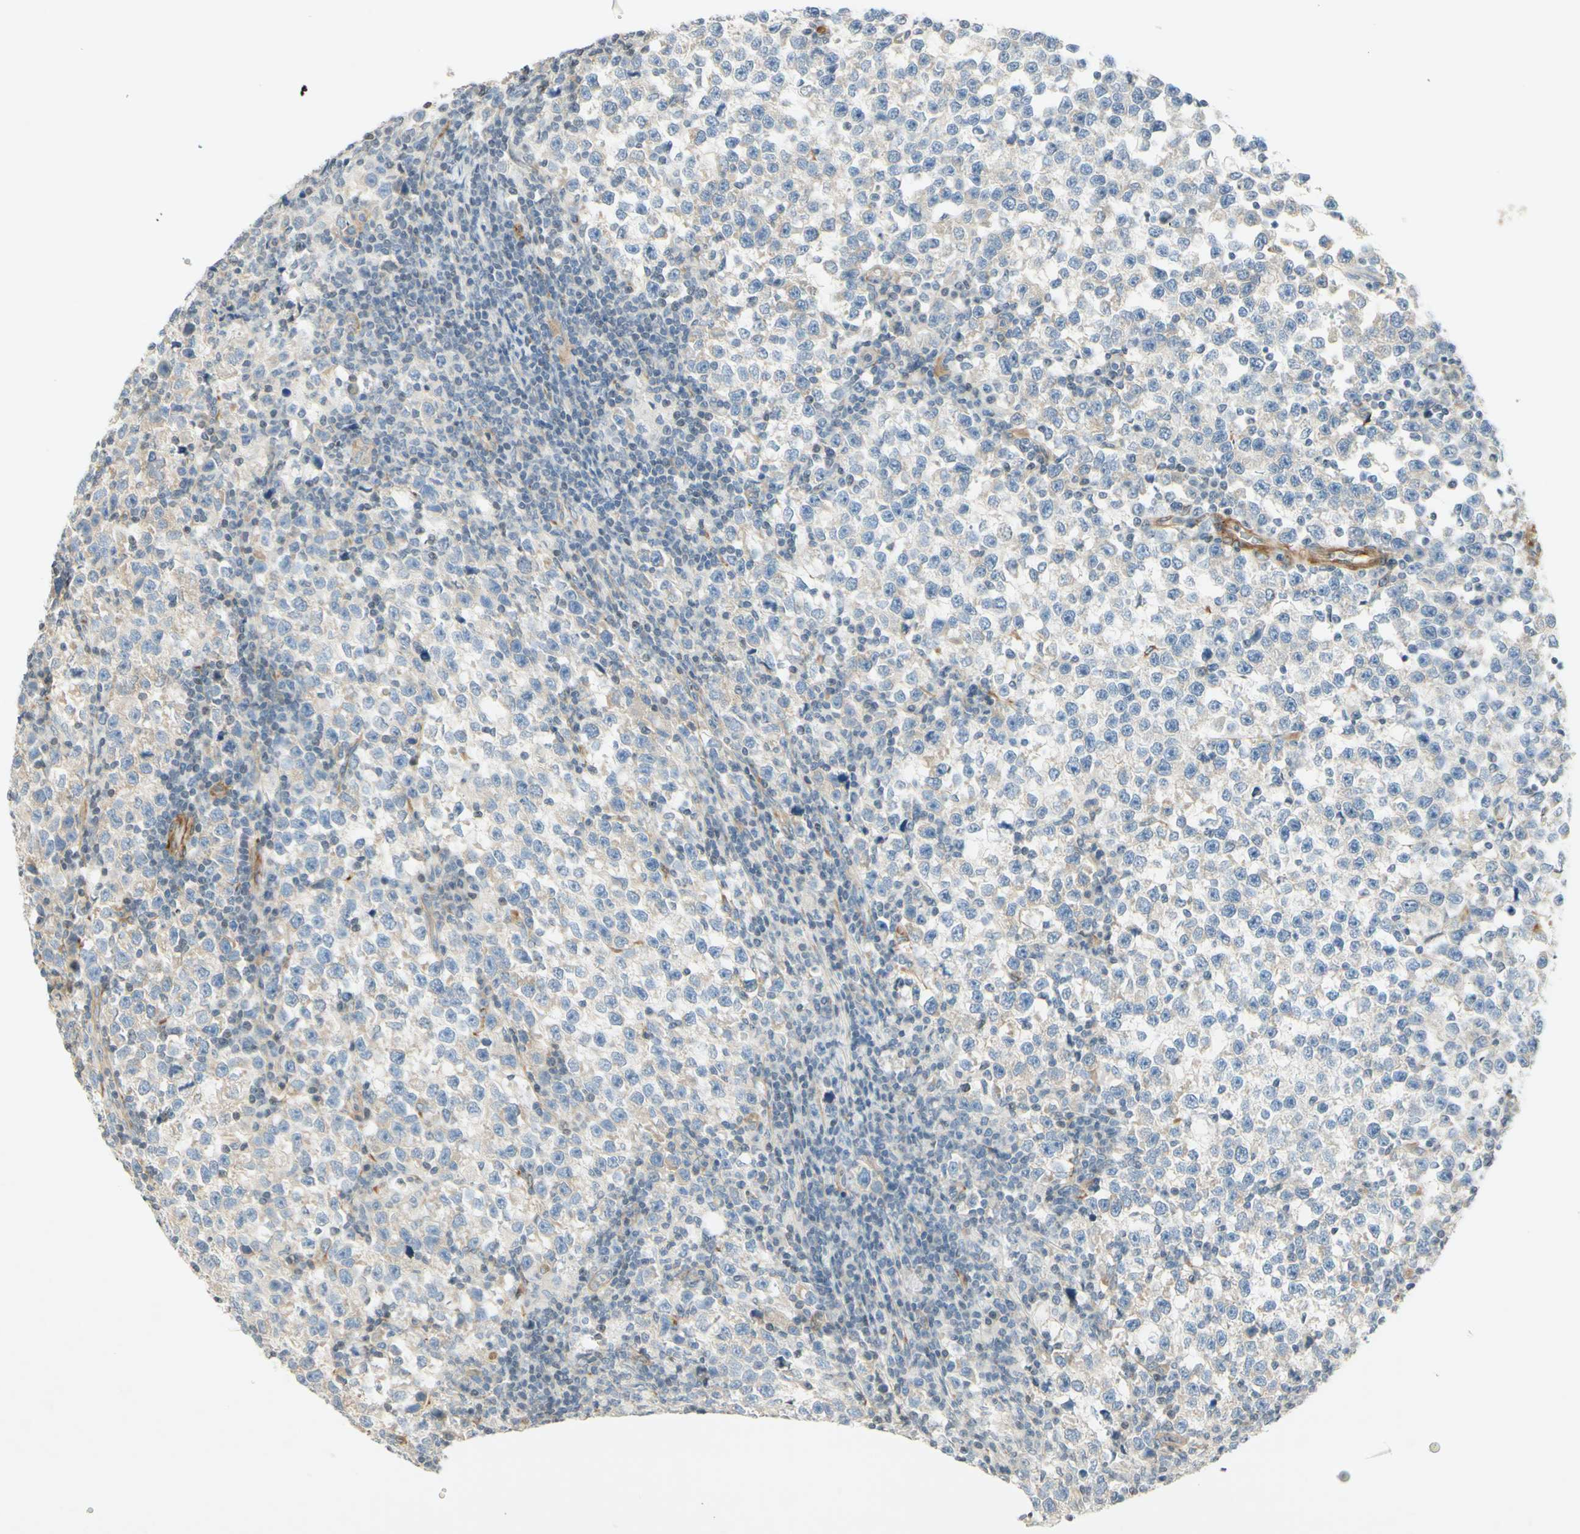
{"staining": {"intensity": "weak", "quantity": "<25%", "location": "cytoplasmic/membranous"}, "tissue": "testis cancer", "cell_type": "Tumor cells", "image_type": "cancer", "snomed": [{"axis": "morphology", "description": "Seminoma, NOS"}, {"axis": "topography", "description": "Testis"}], "caption": "Testis seminoma was stained to show a protein in brown. There is no significant staining in tumor cells.", "gene": "MAP1B", "patient": {"sex": "male", "age": 43}}